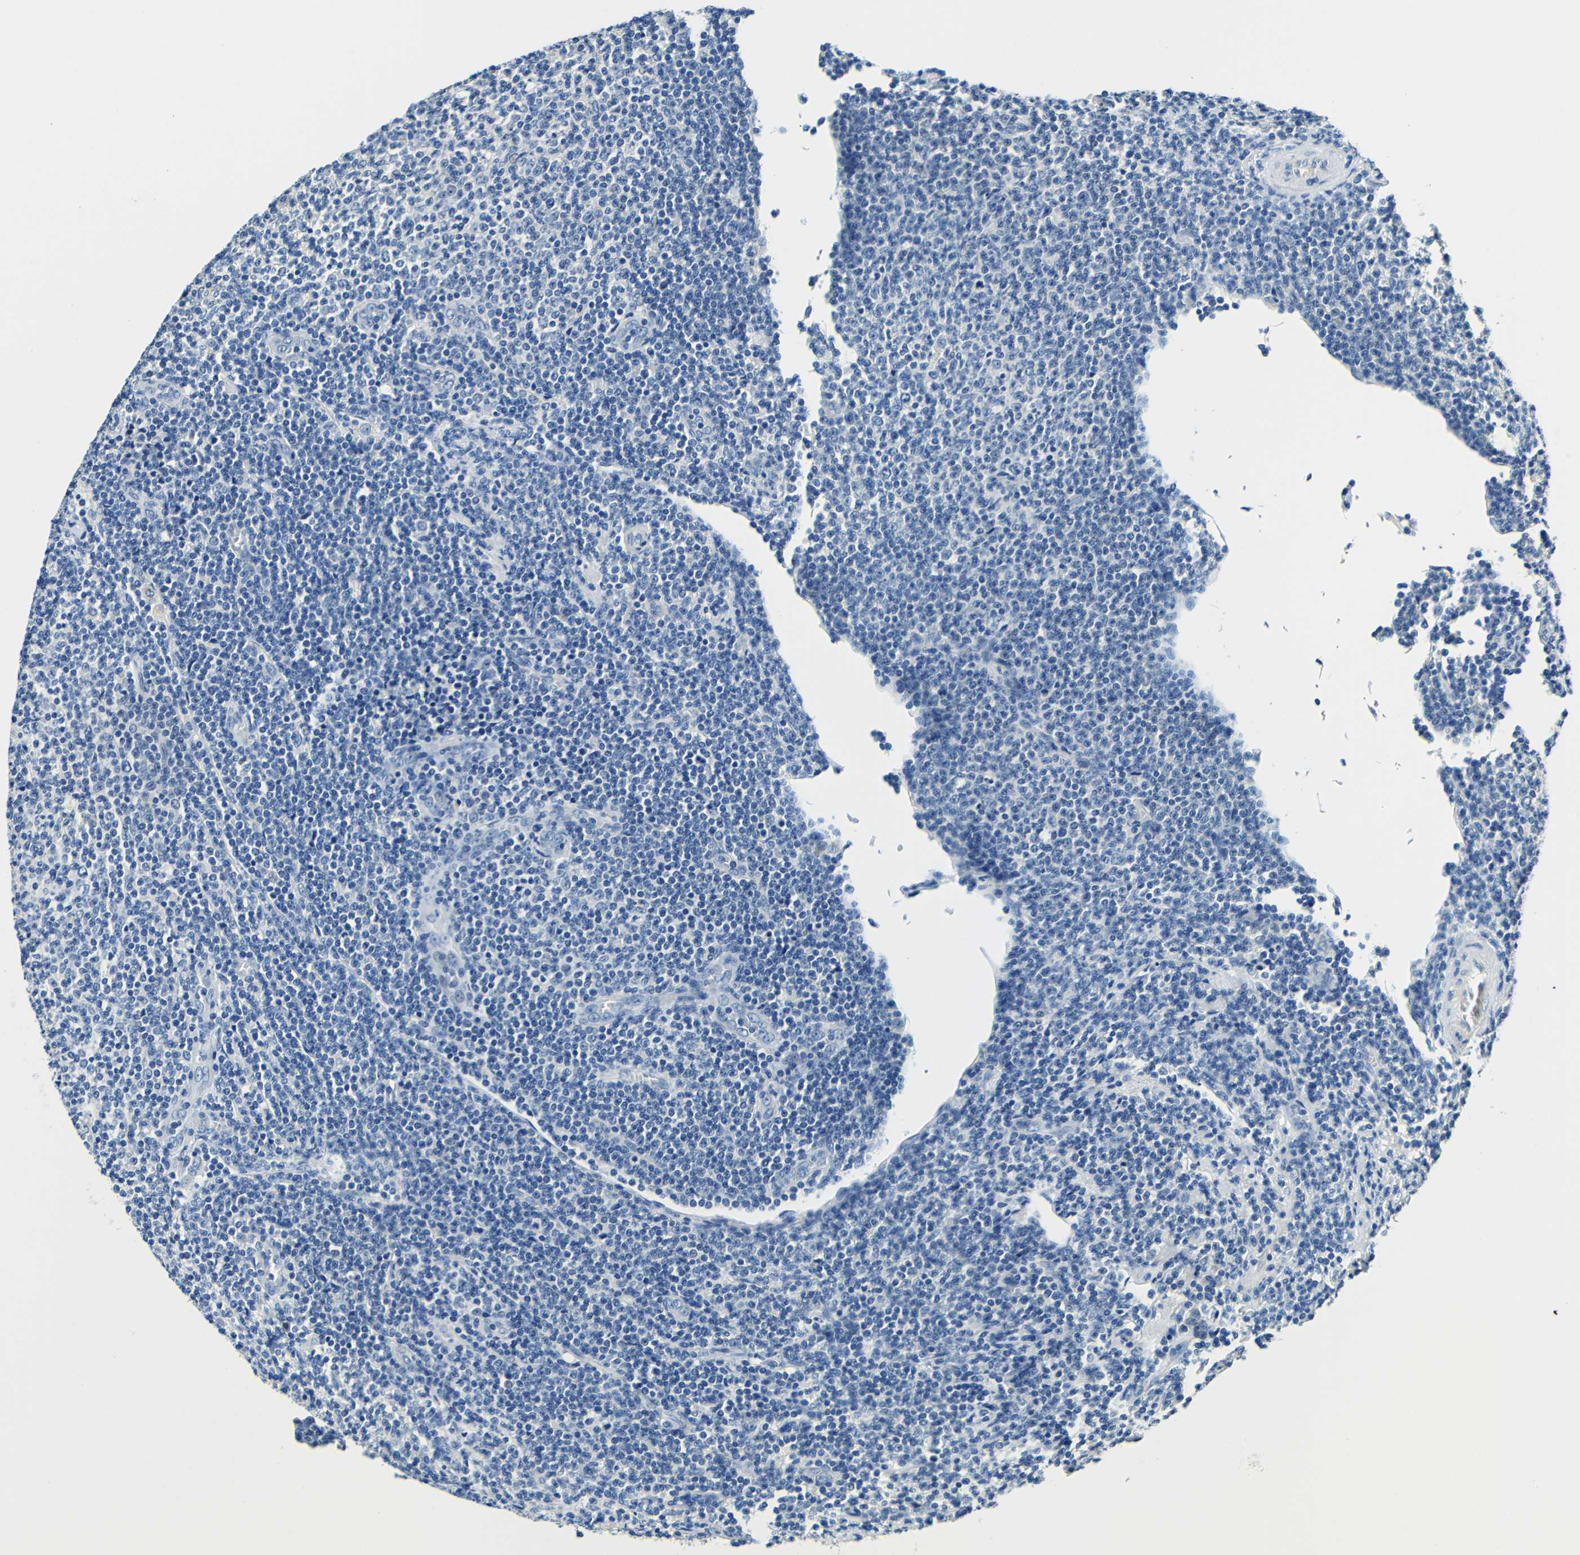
{"staining": {"intensity": "negative", "quantity": "none", "location": "none"}, "tissue": "lymphoma", "cell_type": "Tumor cells", "image_type": "cancer", "snomed": [{"axis": "morphology", "description": "Malignant lymphoma, non-Hodgkin's type, Low grade"}, {"axis": "topography", "description": "Lymph node"}], "caption": "Protein analysis of low-grade malignant lymphoma, non-Hodgkin's type displays no significant staining in tumor cells.", "gene": "FMO5", "patient": {"sex": "male", "age": 66}}